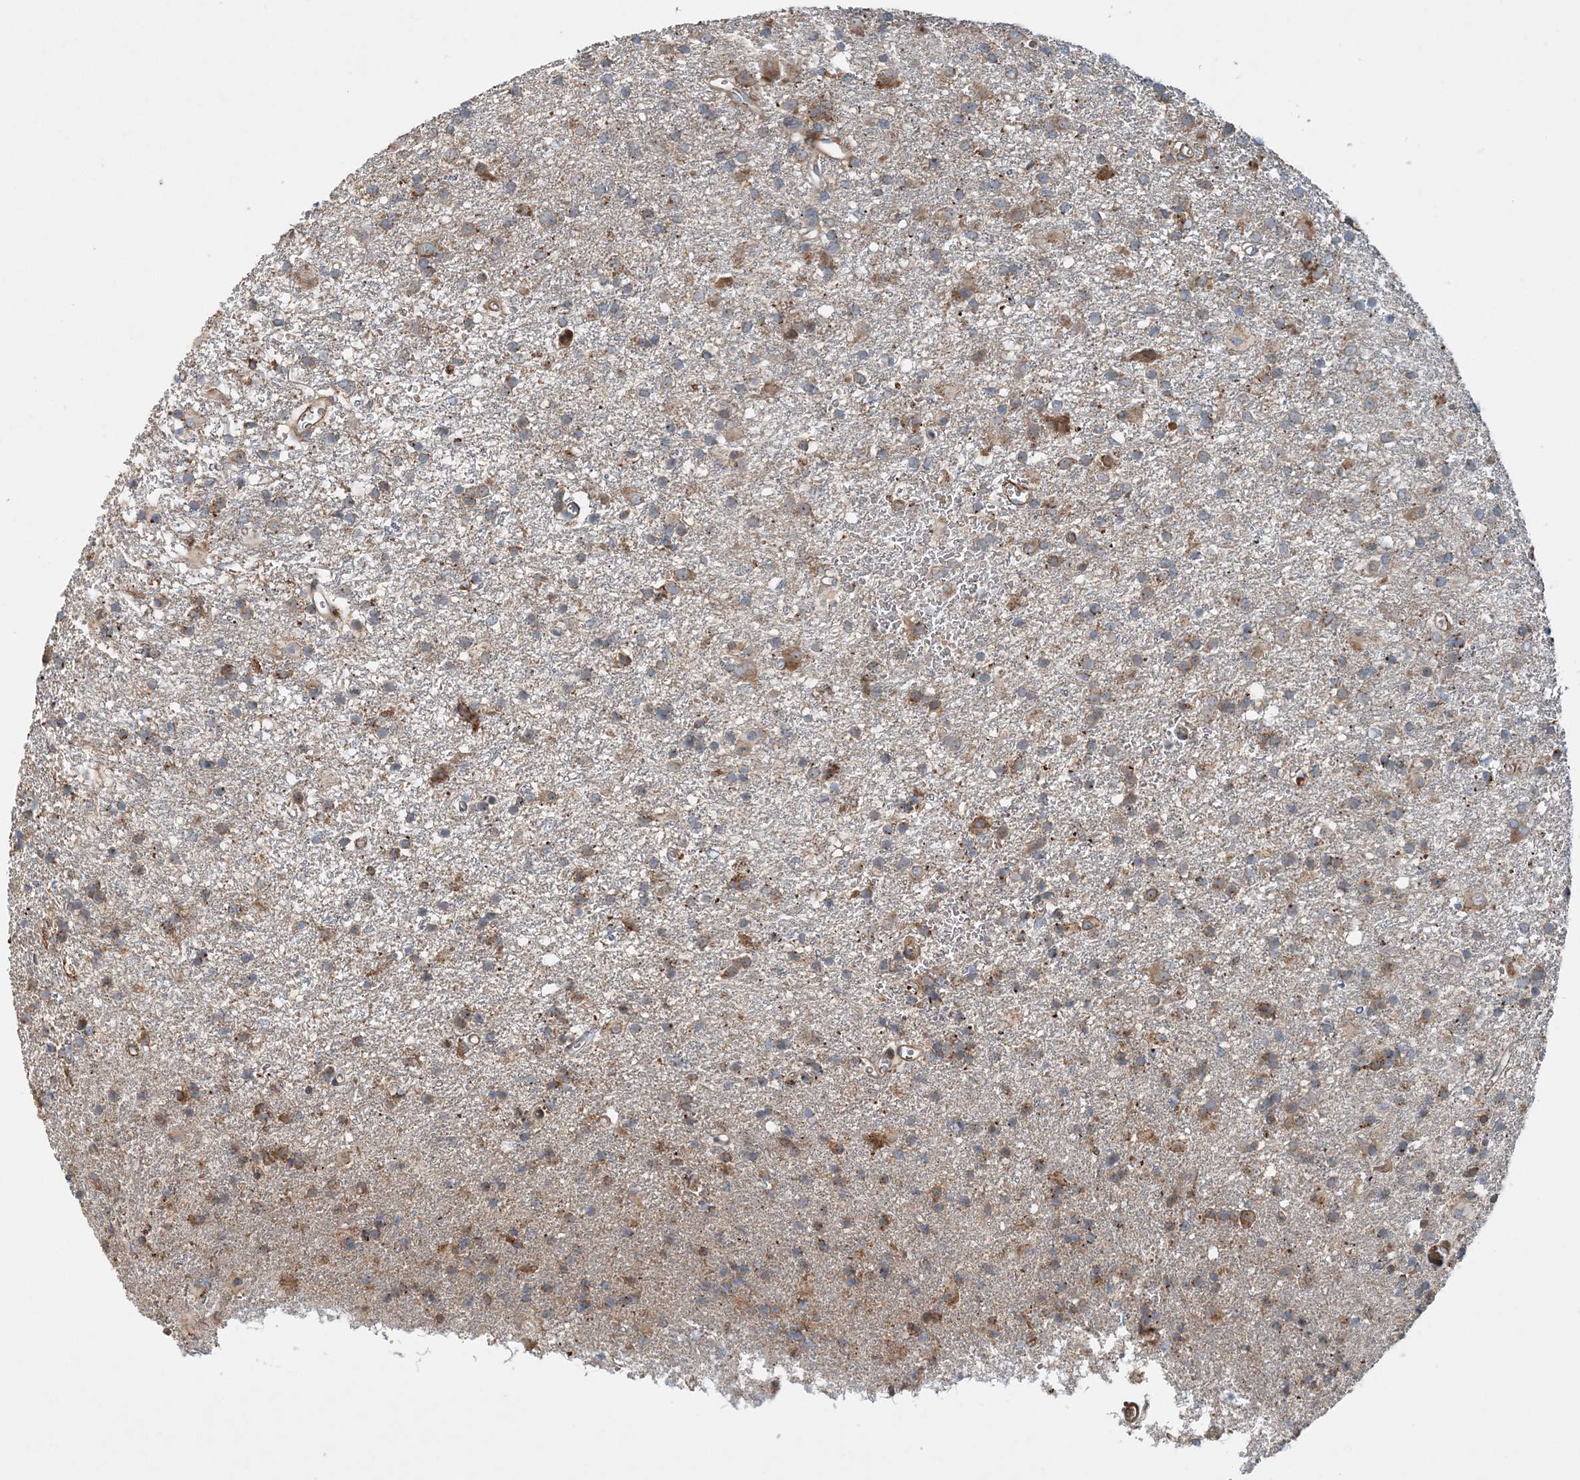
{"staining": {"intensity": "weak", "quantity": "25%-75%", "location": "cytoplasmic/membranous"}, "tissue": "glioma", "cell_type": "Tumor cells", "image_type": "cancer", "snomed": [{"axis": "morphology", "description": "Glioma, malignant, Low grade"}, {"axis": "topography", "description": "Brain"}], "caption": "Immunohistochemical staining of human glioma displays weak cytoplasmic/membranous protein staining in about 25%-75% of tumor cells. Ihc stains the protein in brown and the nuclei are stained blue.", "gene": "TTI1", "patient": {"sex": "male", "age": 65}}